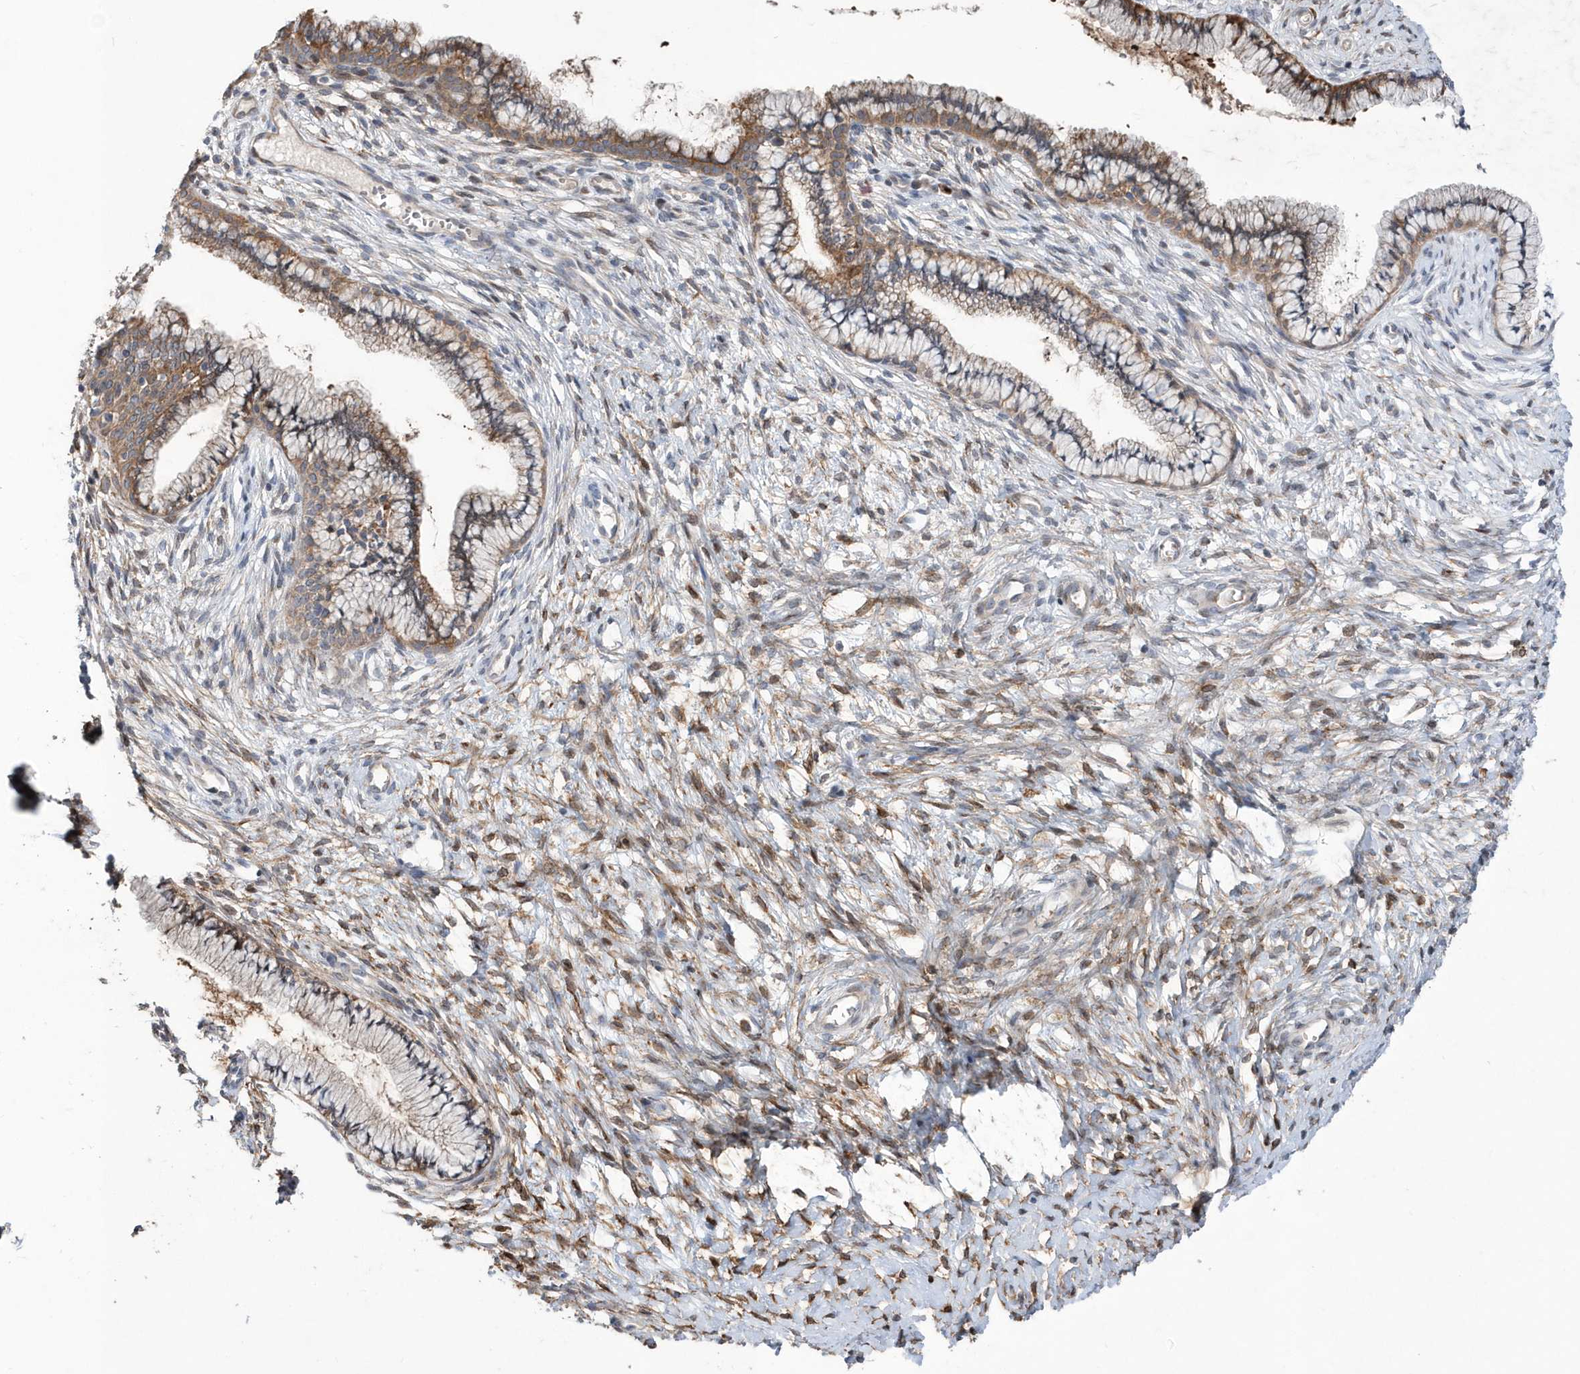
{"staining": {"intensity": "moderate", "quantity": ">75%", "location": "cytoplasmic/membranous"}, "tissue": "cervix", "cell_type": "Glandular cells", "image_type": "normal", "snomed": [{"axis": "morphology", "description": "Normal tissue, NOS"}, {"axis": "topography", "description": "Cervix"}], "caption": "Immunohistochemistry of benign cervix displays medium levels of moderate cytoplasmic/membranous staining in about >75% of glandular cells.", "gene": "DSPP", "patient": {"sex": "female", "age": 36}}